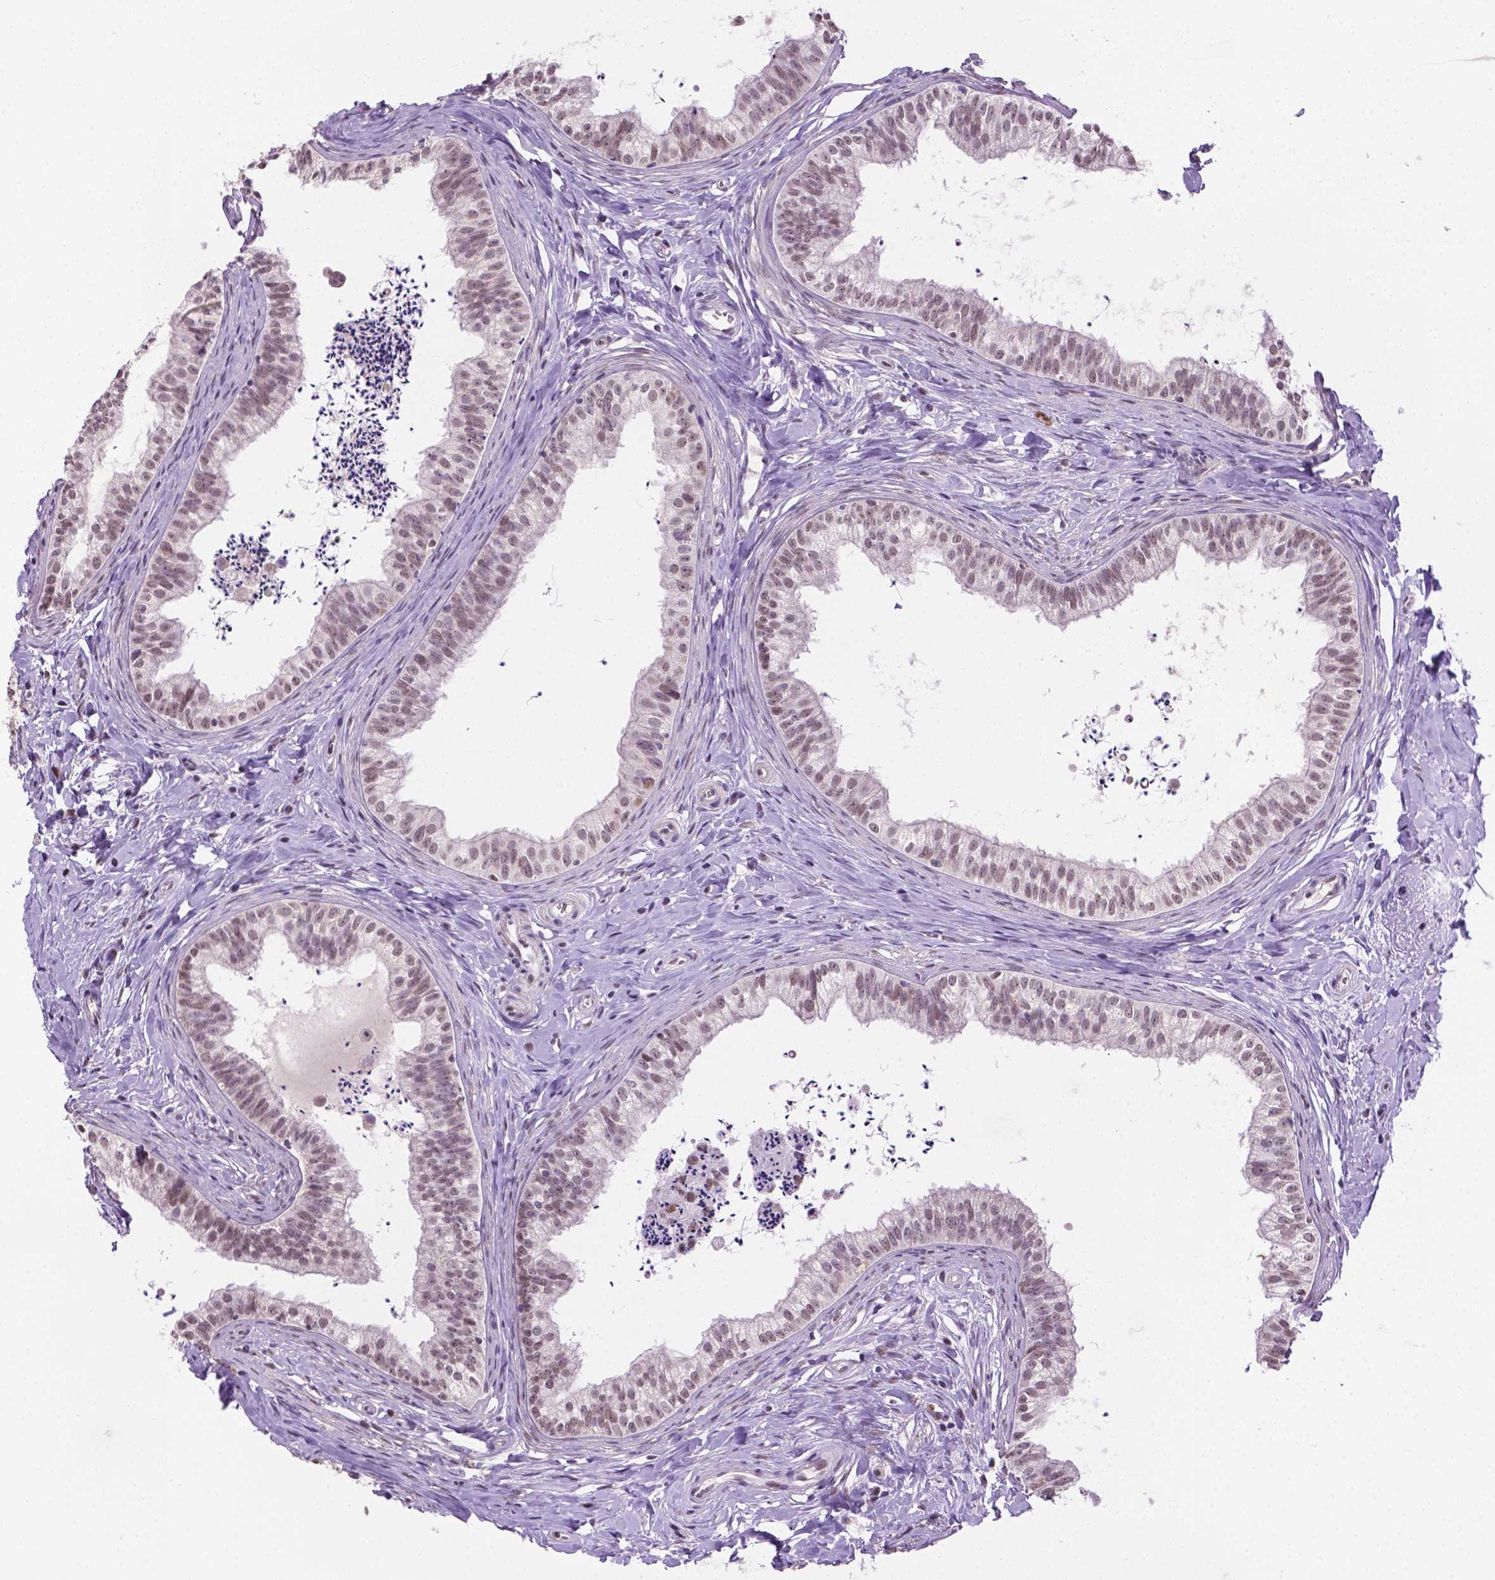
{"staining": {"intensity": "weak", "quantity": "<25%", "location": "cytoplasmic/membranous,nuclear"}, "tissue": "epididymis", "cell_type": "Glandular cells", "image_type": "normal", "snomed": [{"axis": "morphology", "description": "Normal tissue, NOS"}, {"axis": "topography", "description": "Epididymis"}], "caption": "IHC histopathology image of unremarkable epididymis: epididymis stained with DAB (3,3'-diaminobenzidine) shows no significant protein staining in glandular cells. (IHC, brightfield microscopy, high magnification).", "gene": "ABI2", "patient": {"sex": "male", "age": 24}}